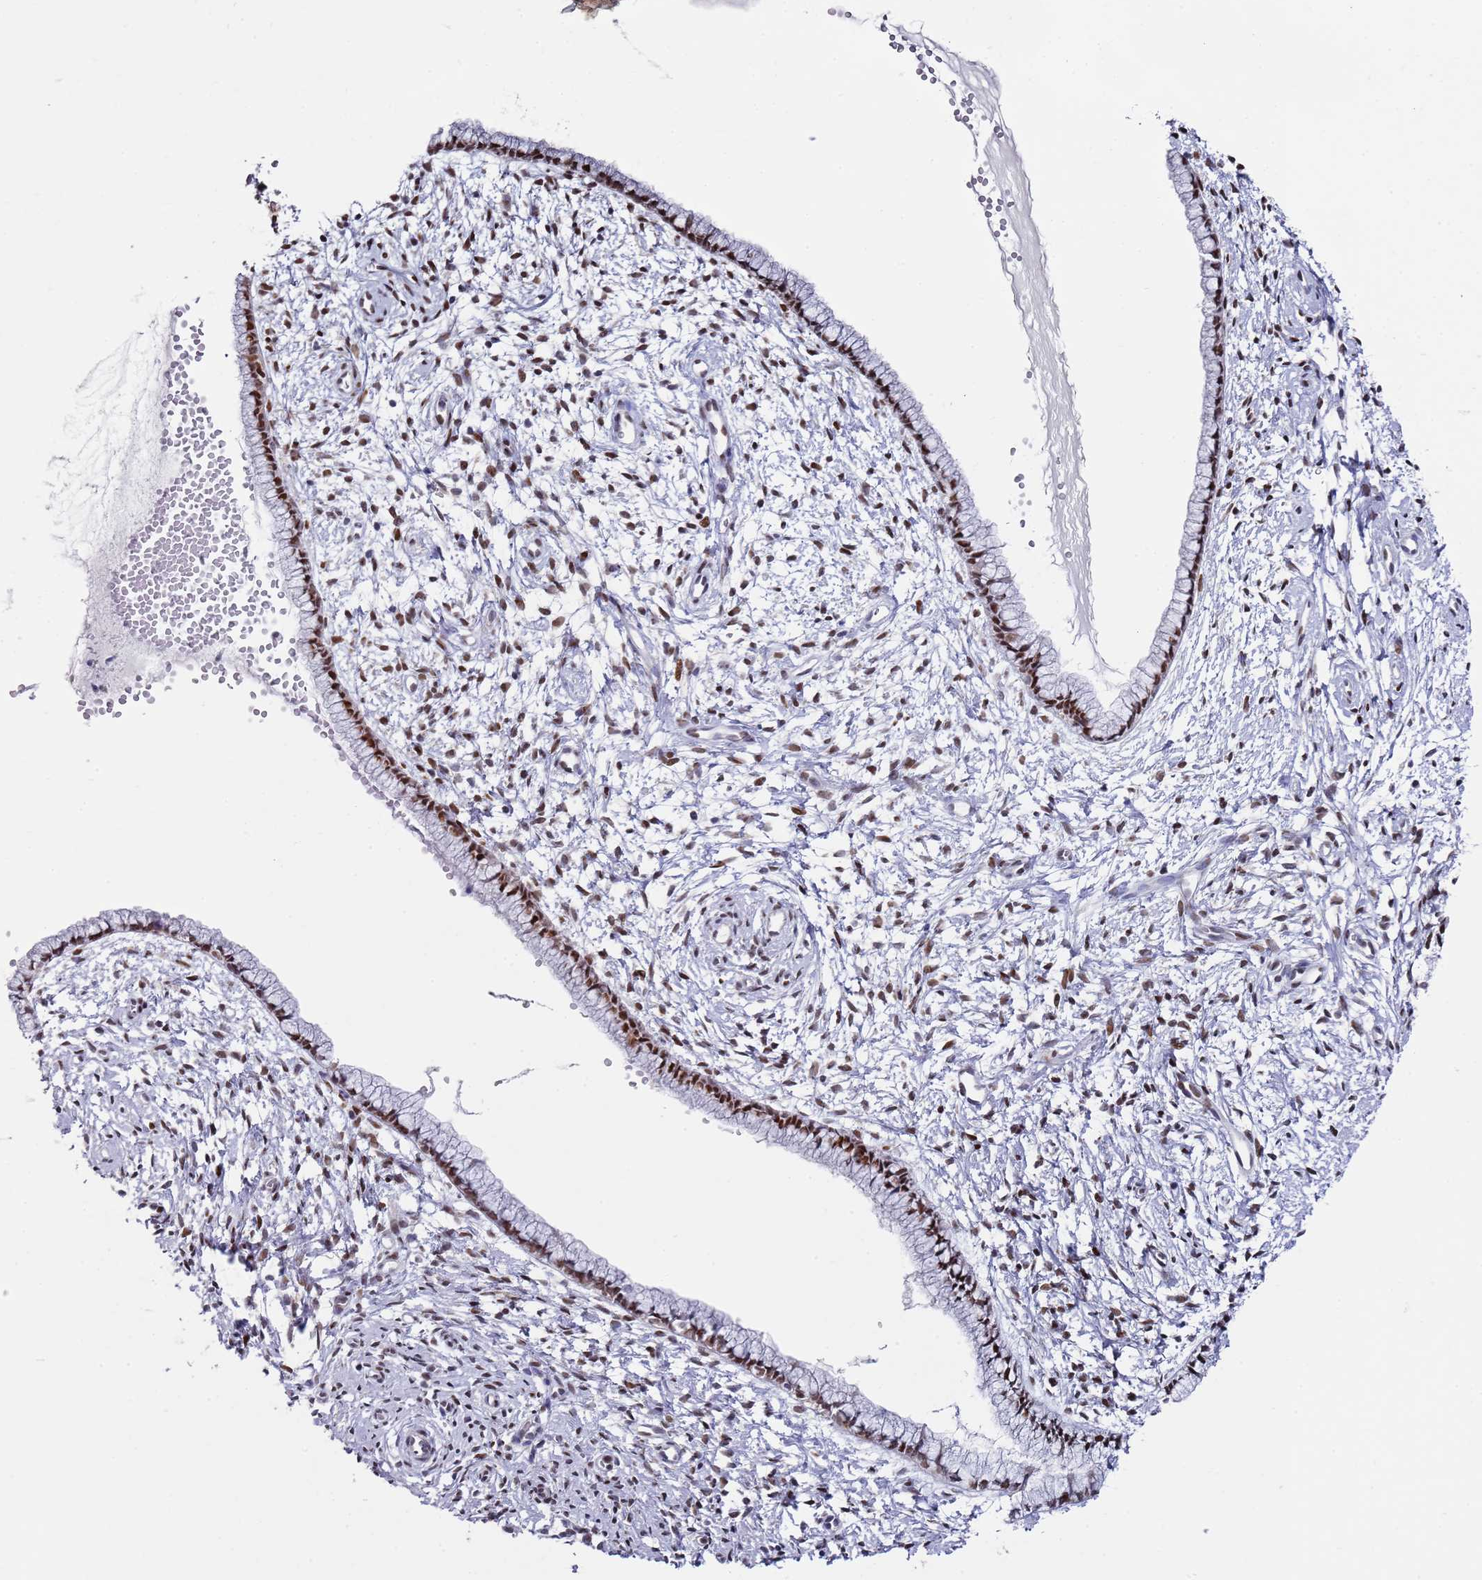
{"staining": {"intensity": "strong", "quantity": ">75%", "location": "nuclear"}, "tissue": "cervix", "cell_type": "Glandular cells", "image_type": "normal", "snomed": [{"axis": "morphology", "description": "Normal tissue, NOS"}, {"axis": "topography", "description": "Cervix"}], "caption": "Approximately >75% of glandular cells in benign cervix reveal strong nuclear protein expression as visualized by brown immunohistochemical staining.", "gene": "COPS6", "patient": {"sex": "female", "age": 57}}